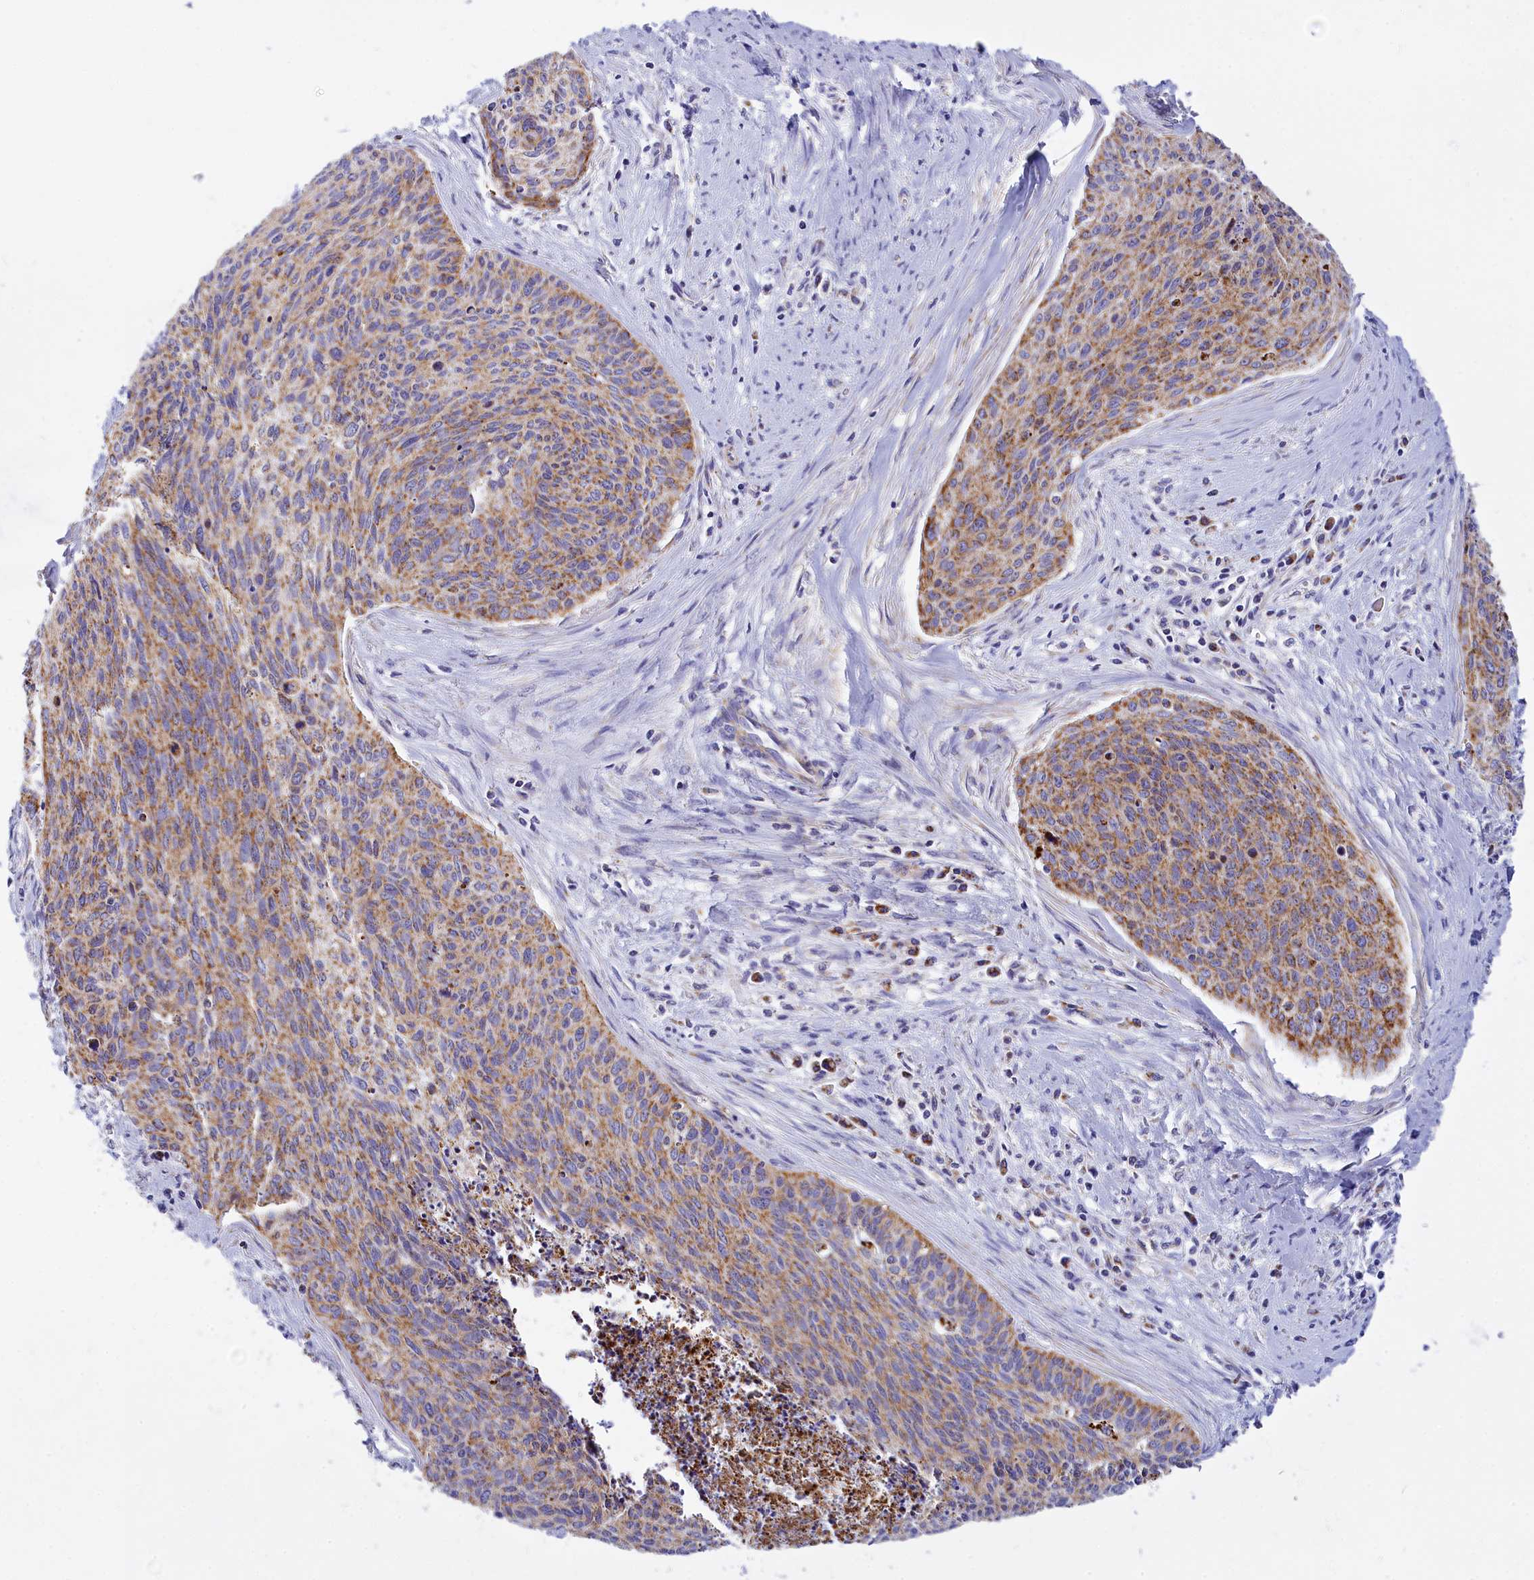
{"staining": {"intensity": "moderate", "quantity": ">75%", "location": "cytoplasmic/membranous"}, "tissue": "cervical cancer", "cell_type": "Tumor cells", "image_type": "cancer", "snomed": [{"axis": "morphology", "description": "Squamous cell carcinoma, NOS"}, {"axis": "topography", "description": "Cervix"}], "caption": "Moderate cytoplasmic/membranous protein expression is seen in about >75% of tumor cells in squamous cell carcinoma (cervical).", "gene": "VDAC2", "patient": {"sex": "female", "age": 55}}